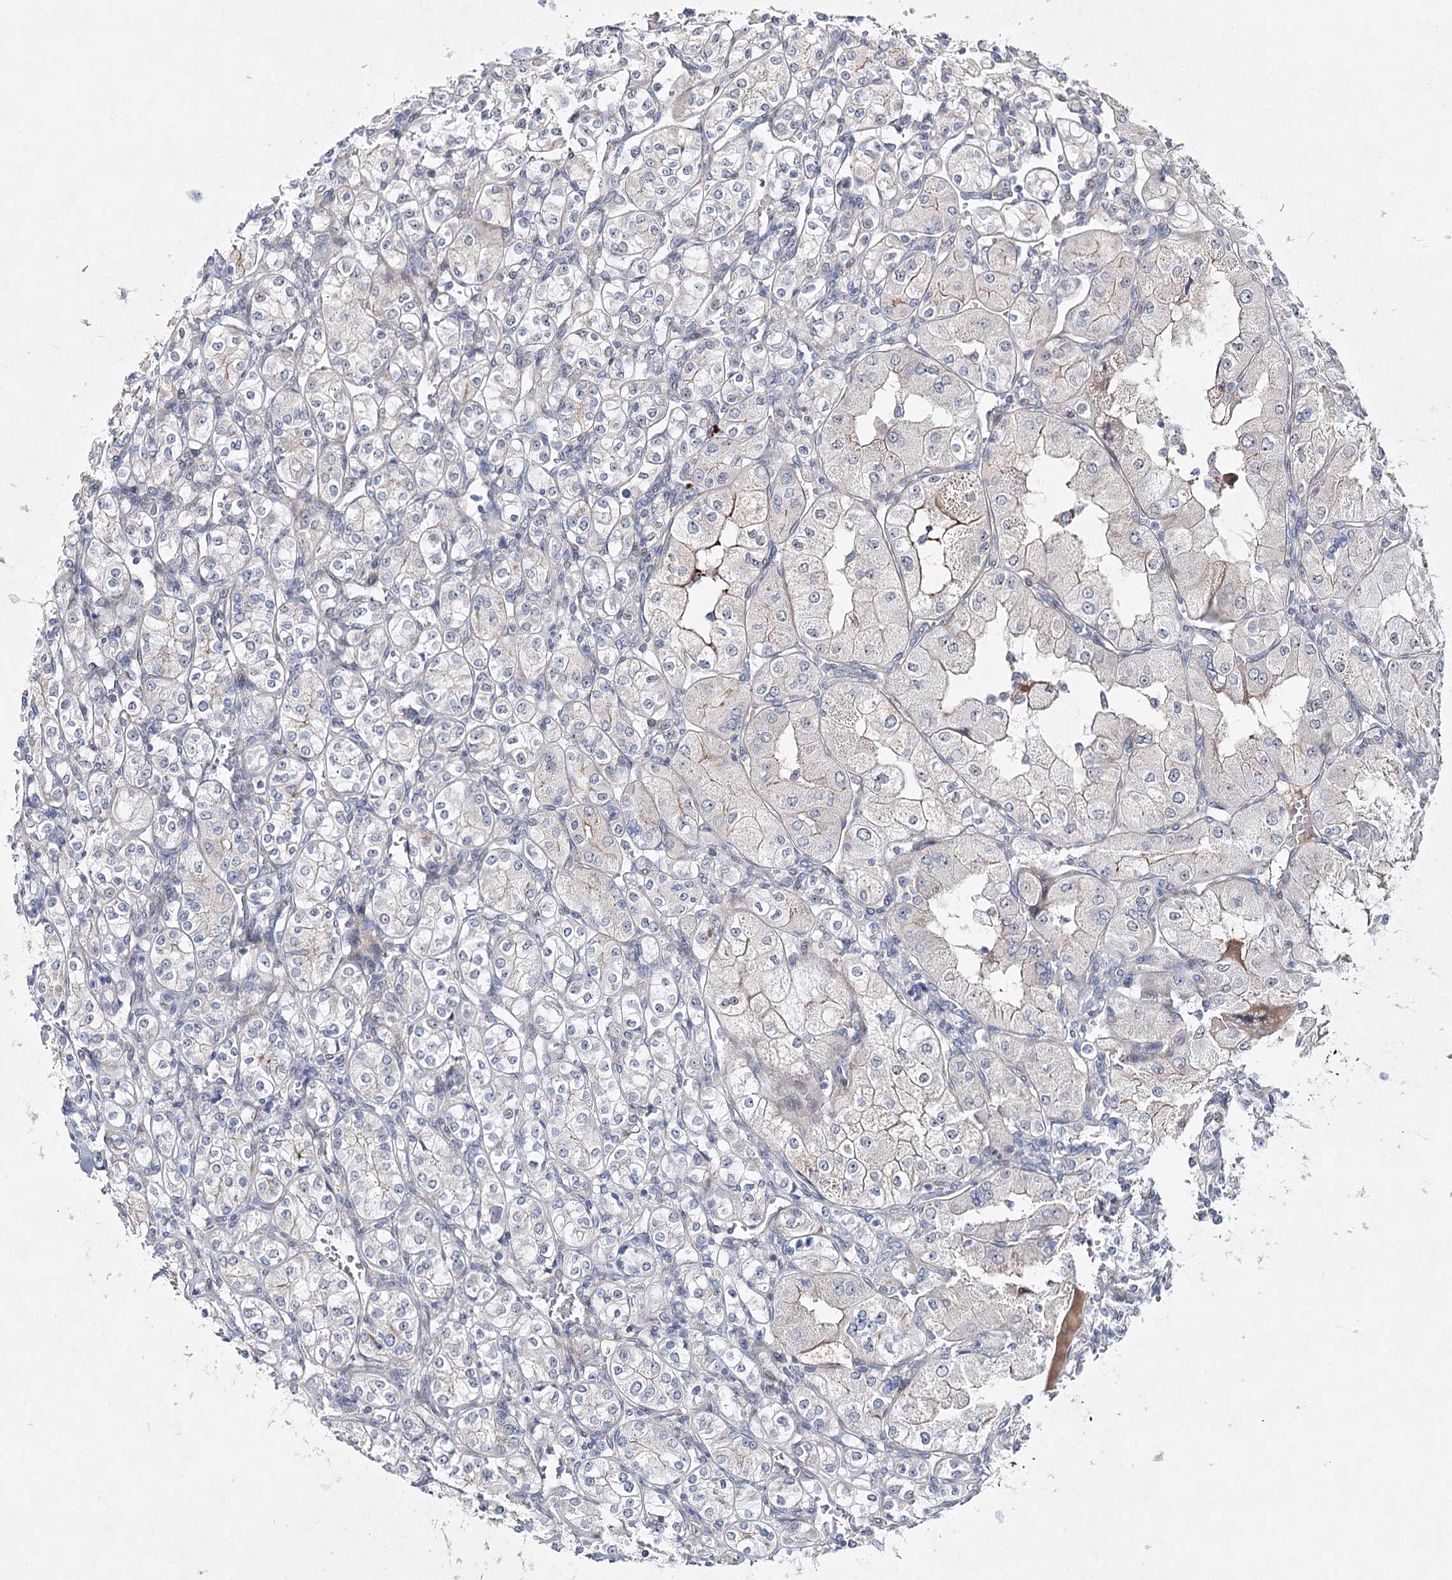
{"staining": {"intensity": "negative", "quantity": "none", "location": "none"}, "tissue": "renal cancer", "cell_type": "Tumor cells", "image_type": "cancer", "snomed": [{"axis": "morphology", "description": "Adenocarcinoma, NOS"}, {"axis": "topography", "description": "Kidney"}], "caption": "This histopathology image is of renal cancer (adenocarcinoma) stained with immunohistochemistry to label a protein in brown with the nuclei are counter-stained blue. There is no staining in tumor cells.", "gene": "ARHGAP32", "patient": {"sex": "male", "age": 77}}